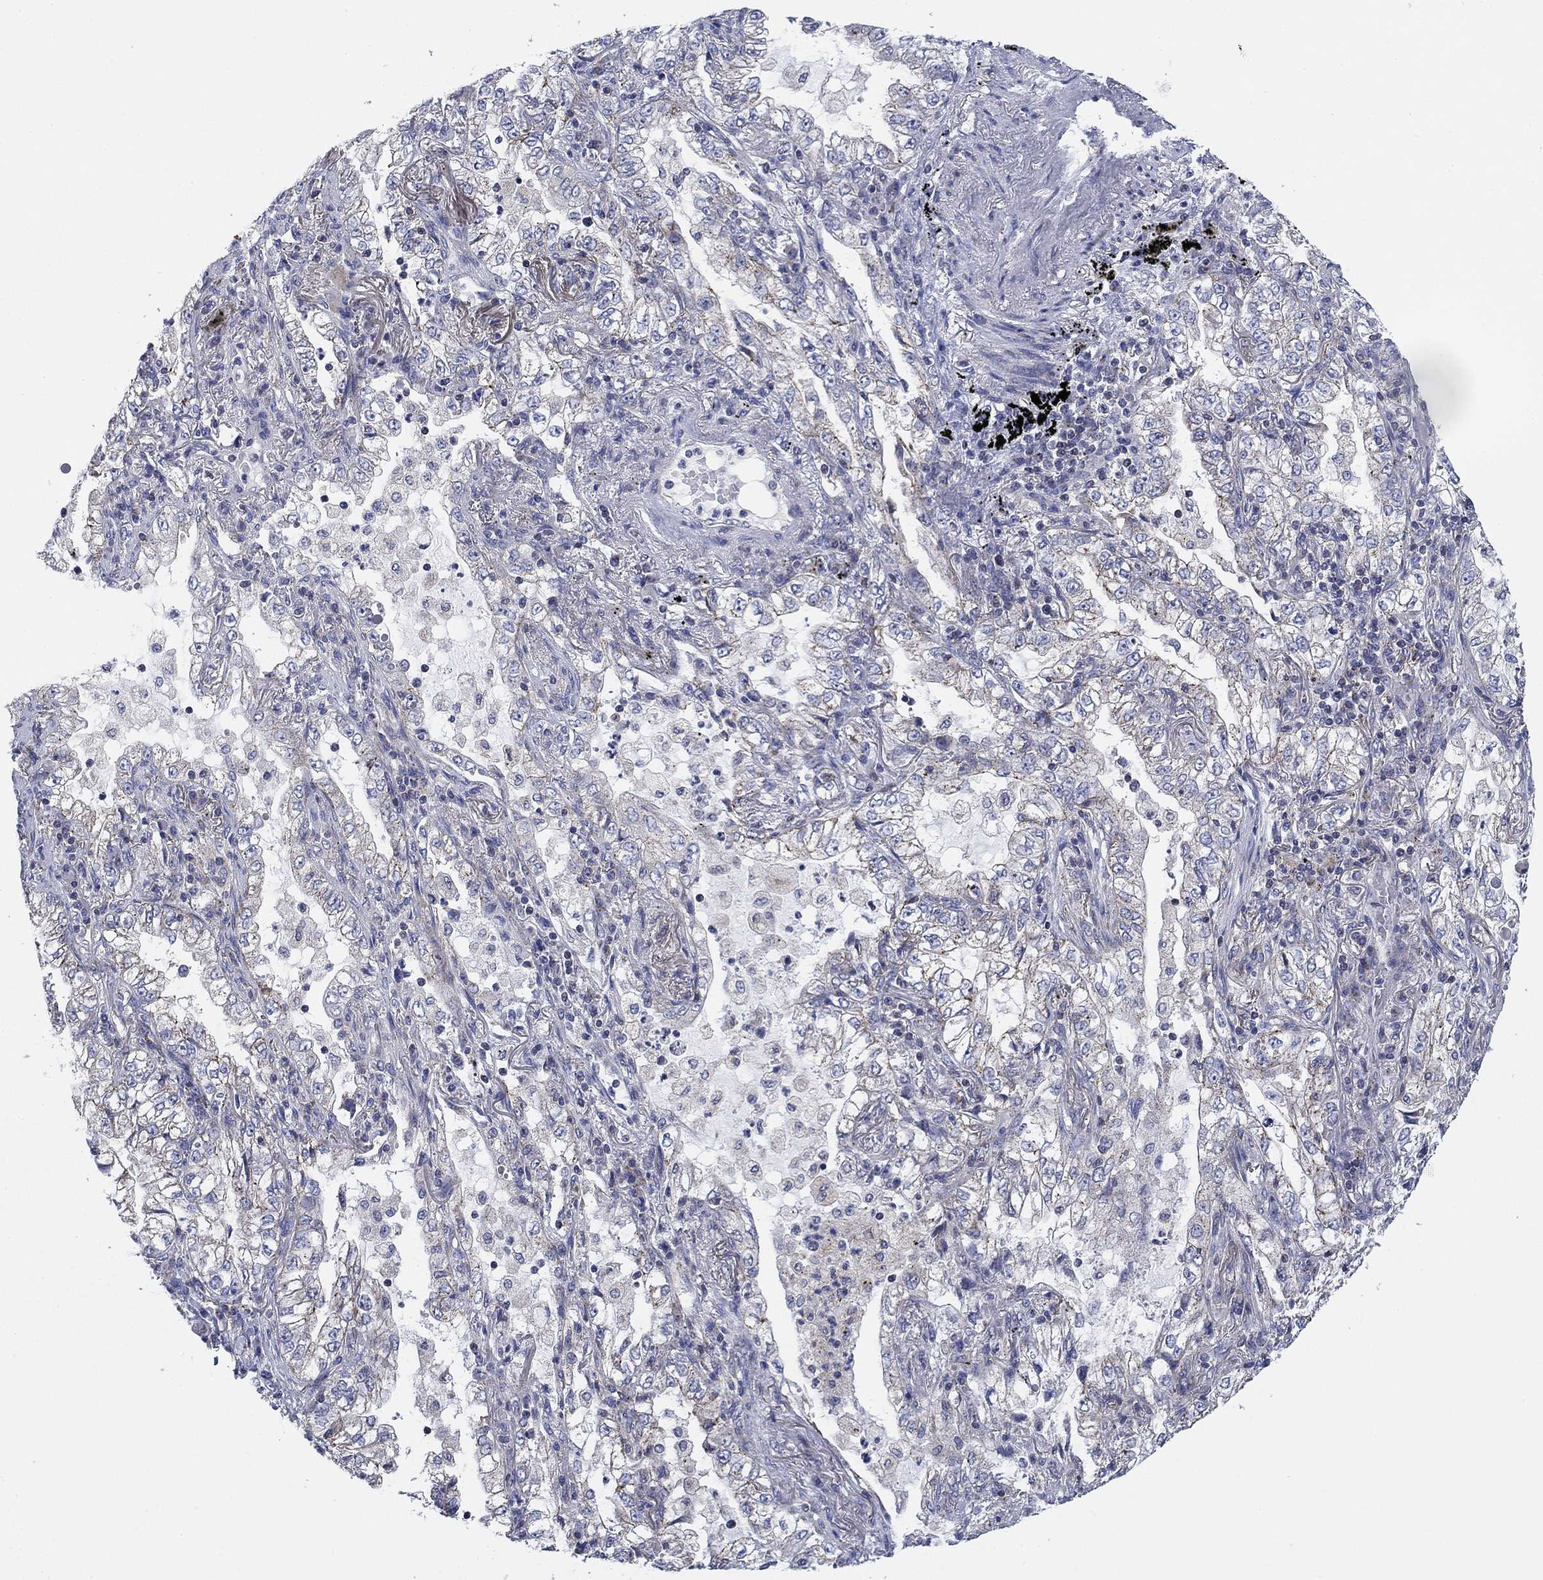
{"staining": {"intensity": "weak", "quantity": "<25%", "location": "cytoplasmic/membranous"}, "tissue": "lung cancer", "cell_type": "Tumor cells", "image_type": "cancer", "snomed": [{"axis": "morphology", "description": "Adenocarcinoma, NOS"}, {"axis": "topography", "description": "Lung"}], "caption": "Lung adenocarcinoma was stained to show a protein in brown. There is no significant staining in tumor cells. (Brightfield microscopy of DAB (3,3'-diaminobenzidine) immunohistochemistry at high magnification).", "gene": "NACAD", "patient": {"sex": "female", "age": 73}}